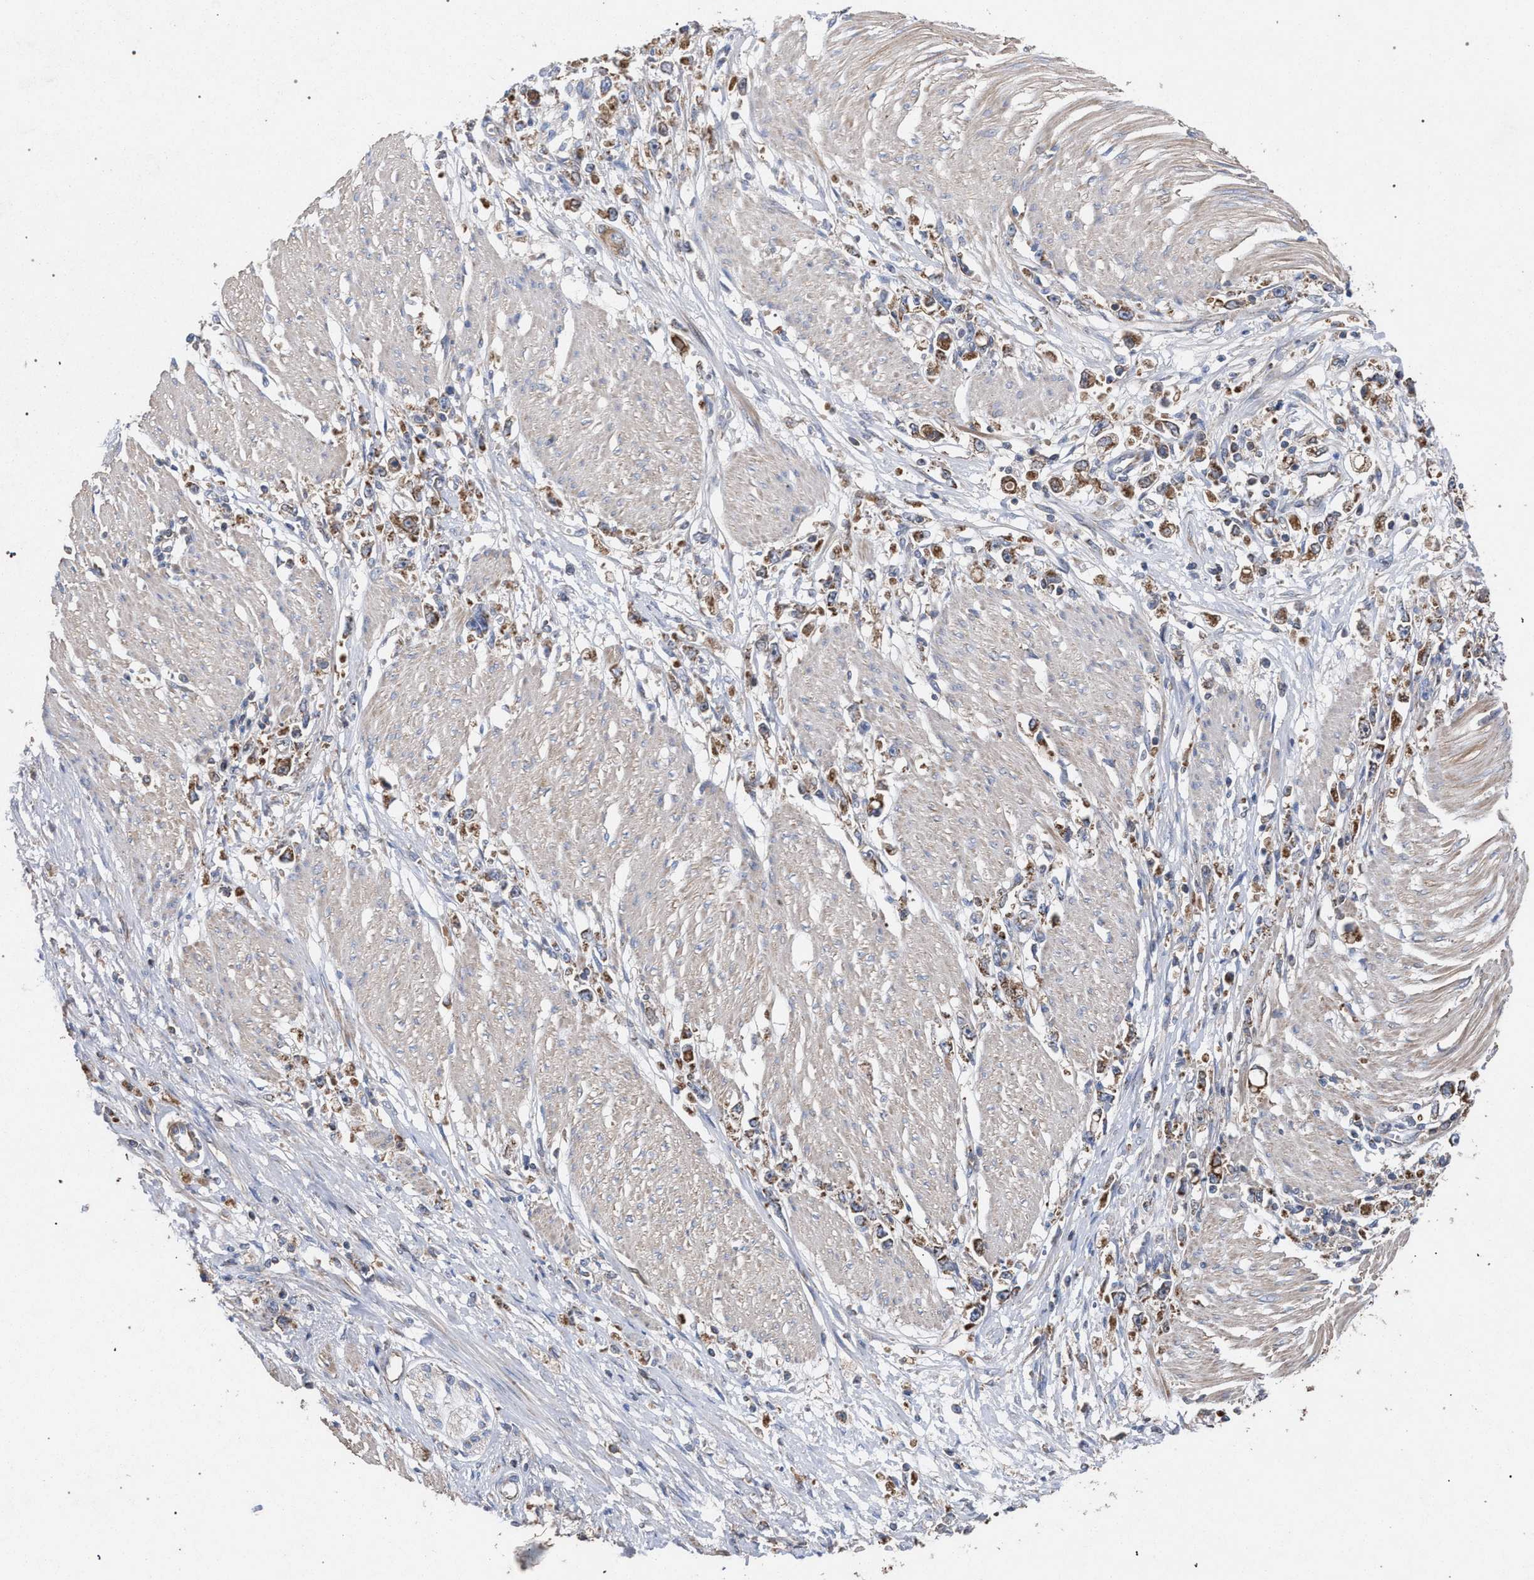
{"staining": {"intensity": "moderate", "quantity": ">75%", "location": "cytoplasmic/membranous"}, "tissue": "stomach cancer", "cell_type": "Tumor cells", "image_type": "cancer", "snomed": [{"axis": "morphology", "description": "Adenocarcinoma, NOS"}, {"axis": "topography", "description": "Stomach"}], "caption": "IHC photomicrograph of neoplastic tissue: human adenocarcinoma (stomach) stained using immunohistochemistry (IHC) demonstrates medium levels of moderate protein expression localized specifically in the cytoplasmic/membranous of tumor cells, appearing as a cytoplasmic/membranous brown color.", "gene": "BCL2L12", "patient": {"sex": "female", "age": 59}}